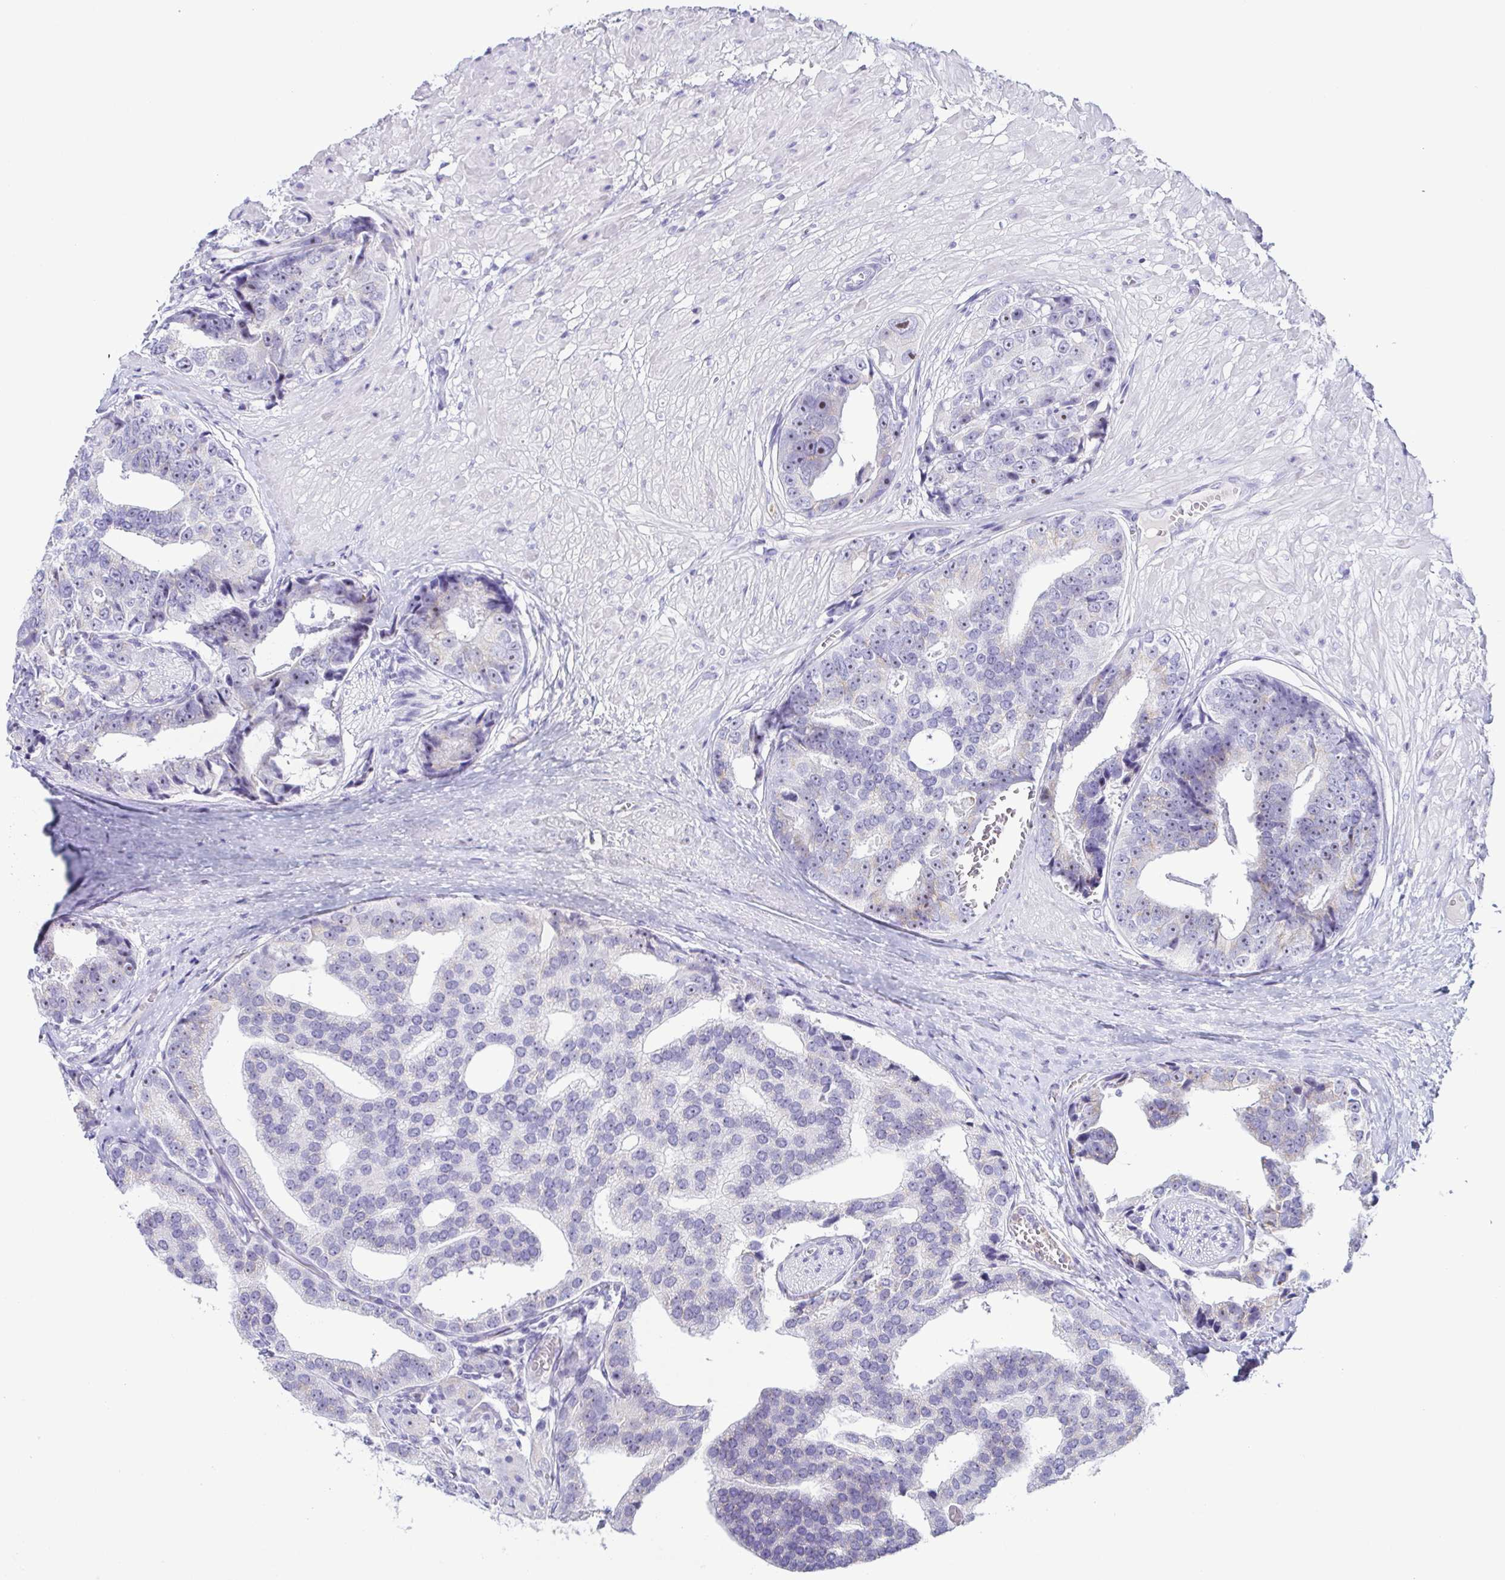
{"staining": {"intensity": "negative", "quantity": "none", "location": "none"}, "tissue": "prostate cancer", "cell_type": "Tumor cells", "image_type": "cancer", "snomed": [{"axis": "morphology", "description": "Adenocarcinoma, High grade"}, {"axis": "topography", "description": "Prostate"}], "caption": "There is no significant expression in tumor cells of adenocarcinoma (high-grade) (prostate).", "gene": "AZU1", "patient": {"sex": "male", "age": 71}}